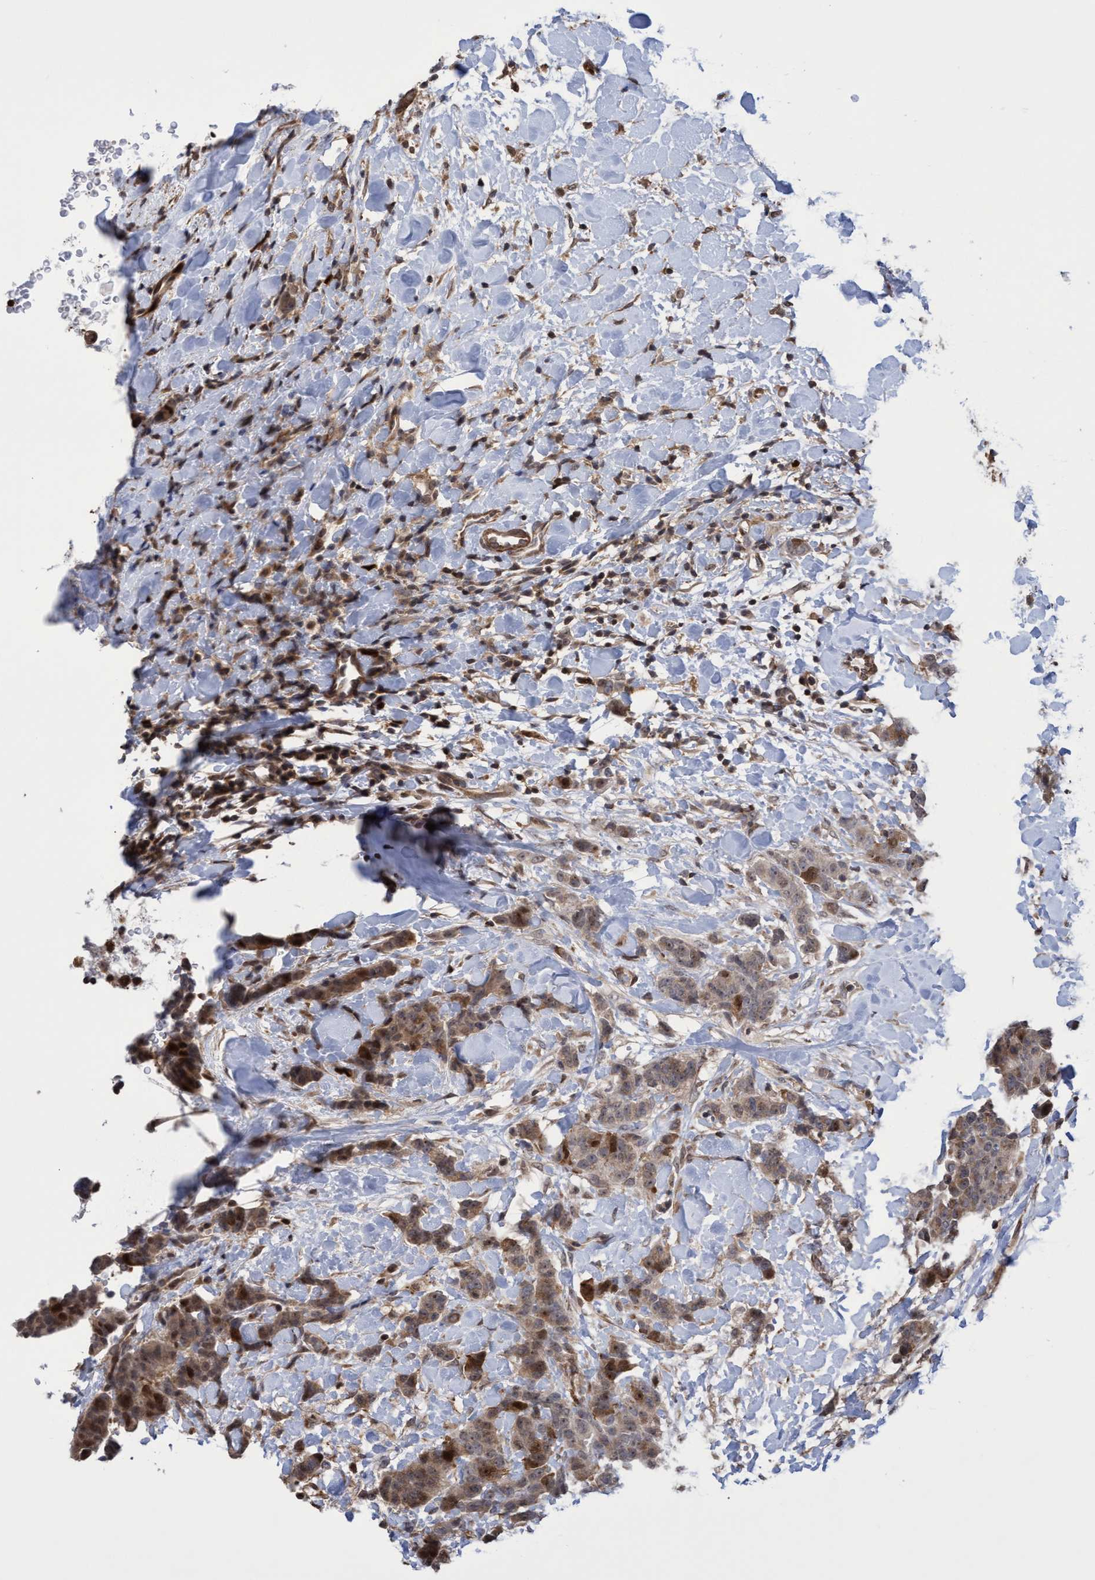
{"staining": {"intensity": "moderate", "quantity": ">75%", "location": "cytoplasmic/membranous,nuclear"}, "tissue": "breast cancer", "cell_type": "Tumor cells", "image_type": "cancer", "snomed": [{"axis": "morphology", "description": "Normal tissue, NOS"}, {"axis": "morphology", "description": "Duct carcinoma"}, {"axis": "topography", "description": "Breast"}], "caption": "There is medium levels of moderate cytoplasmic/membranous and nuclear positivity in tumor cells of infiltrating ductal carcinoma (breast), as demonstrated by immunohistochemical staining (brown color).", "gene": "SLBP", "patient": {"sex": "female", "age": 40}}